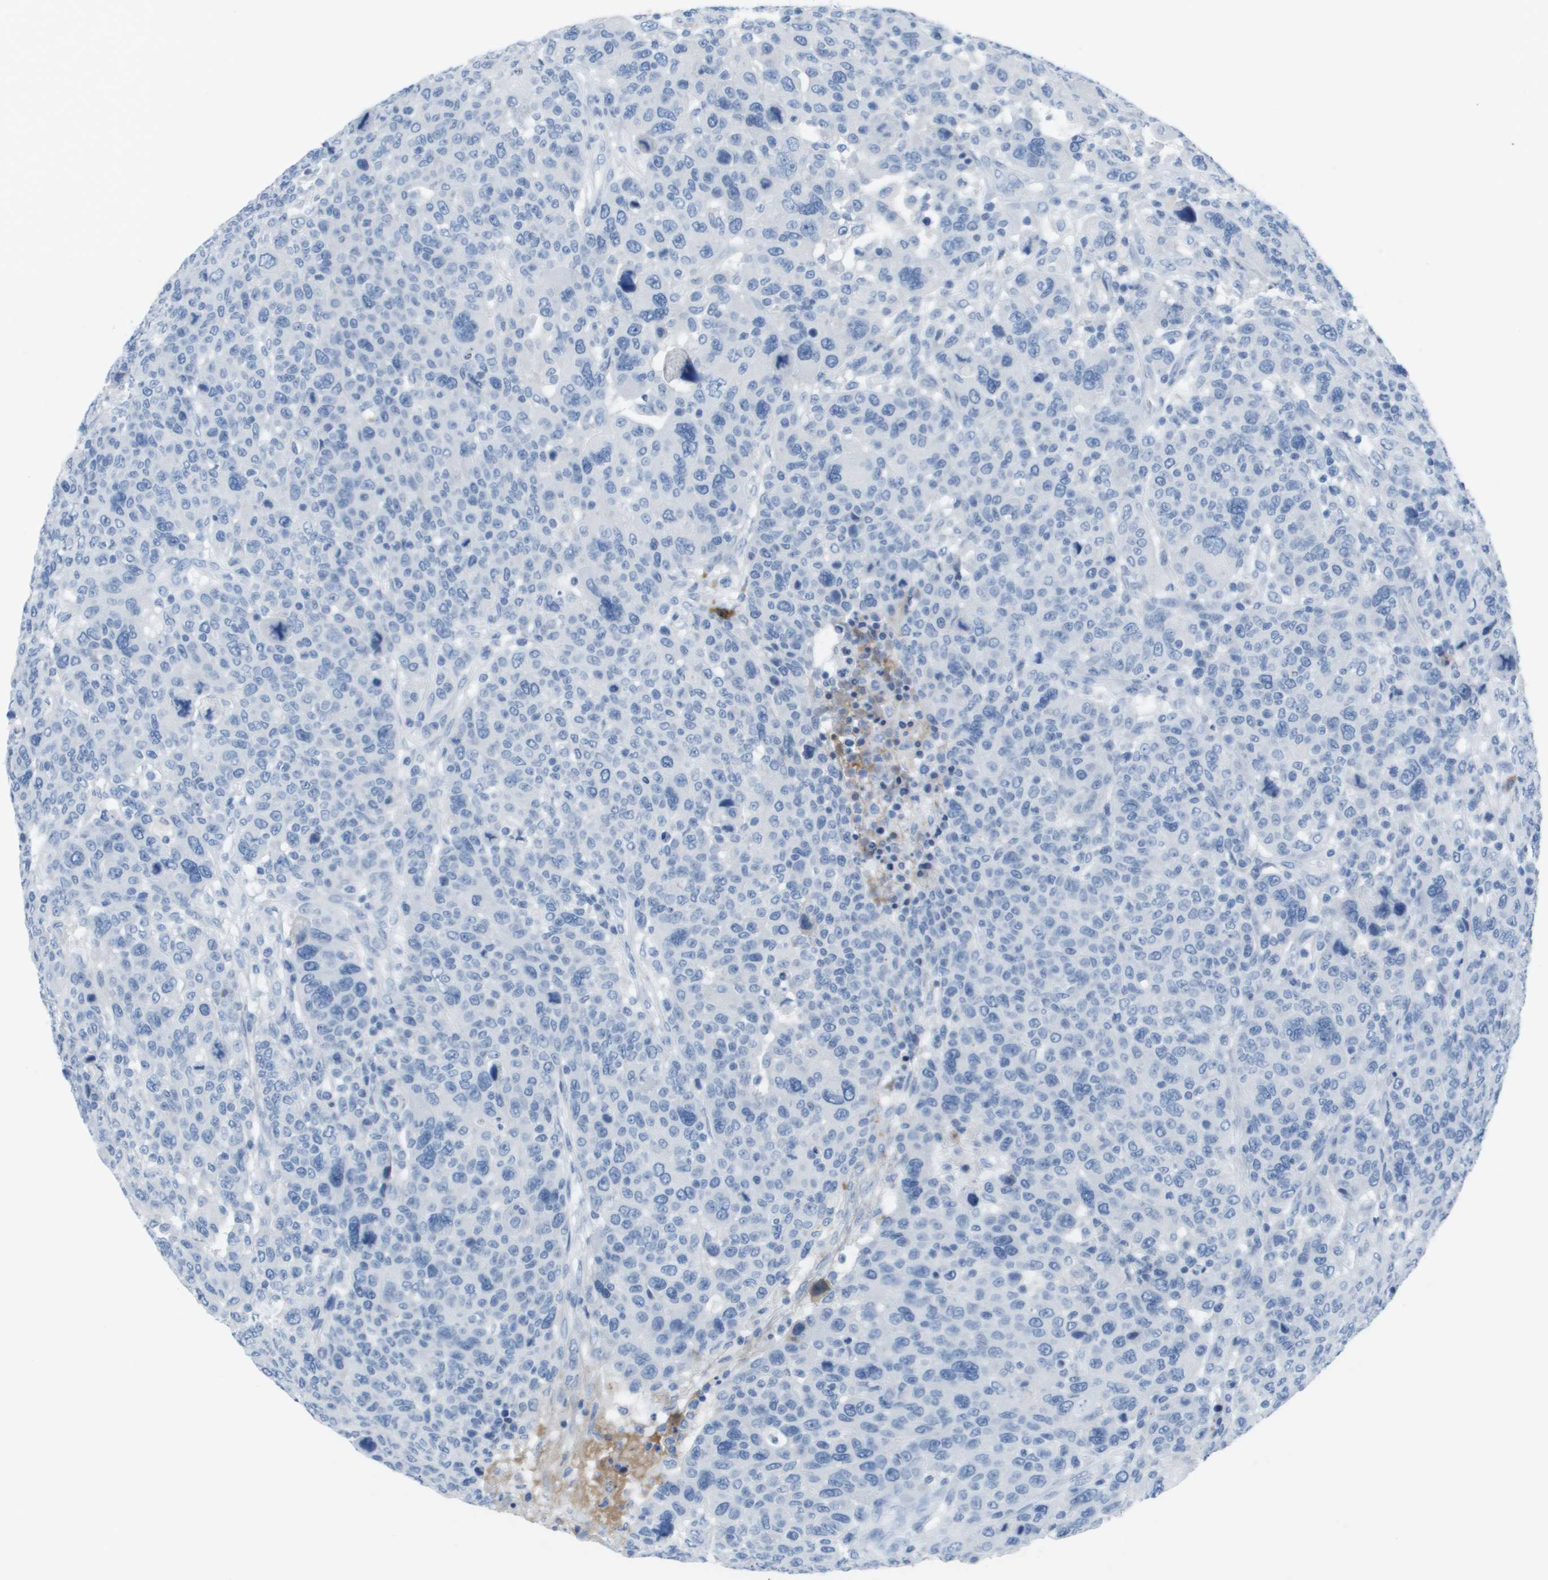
{"staining": {"intensity": "negative", "quantity": "none", "location": "none"}, "tissue": "breast cancer", "cell_type": "Tumor cells", "image_type": "cancer", "snomed": [{"axis": "morphology", "description": "Duct carcinoma"}, {"axis": "topography", "description": "Breast"}], "caption": "Immunohistochemical staining of breast infiltrating ductal carcinoma reveals no significant expression in tumor cells. The staining was performed using DAB (3,3'-diaminobenzidine) to visualize the protein expression in brown, while the nuclei were stained in blue with hematoxylin (Magnification: 20x).", "gene": "GPR18", "patient": {"sex": "female", "age": 50}}